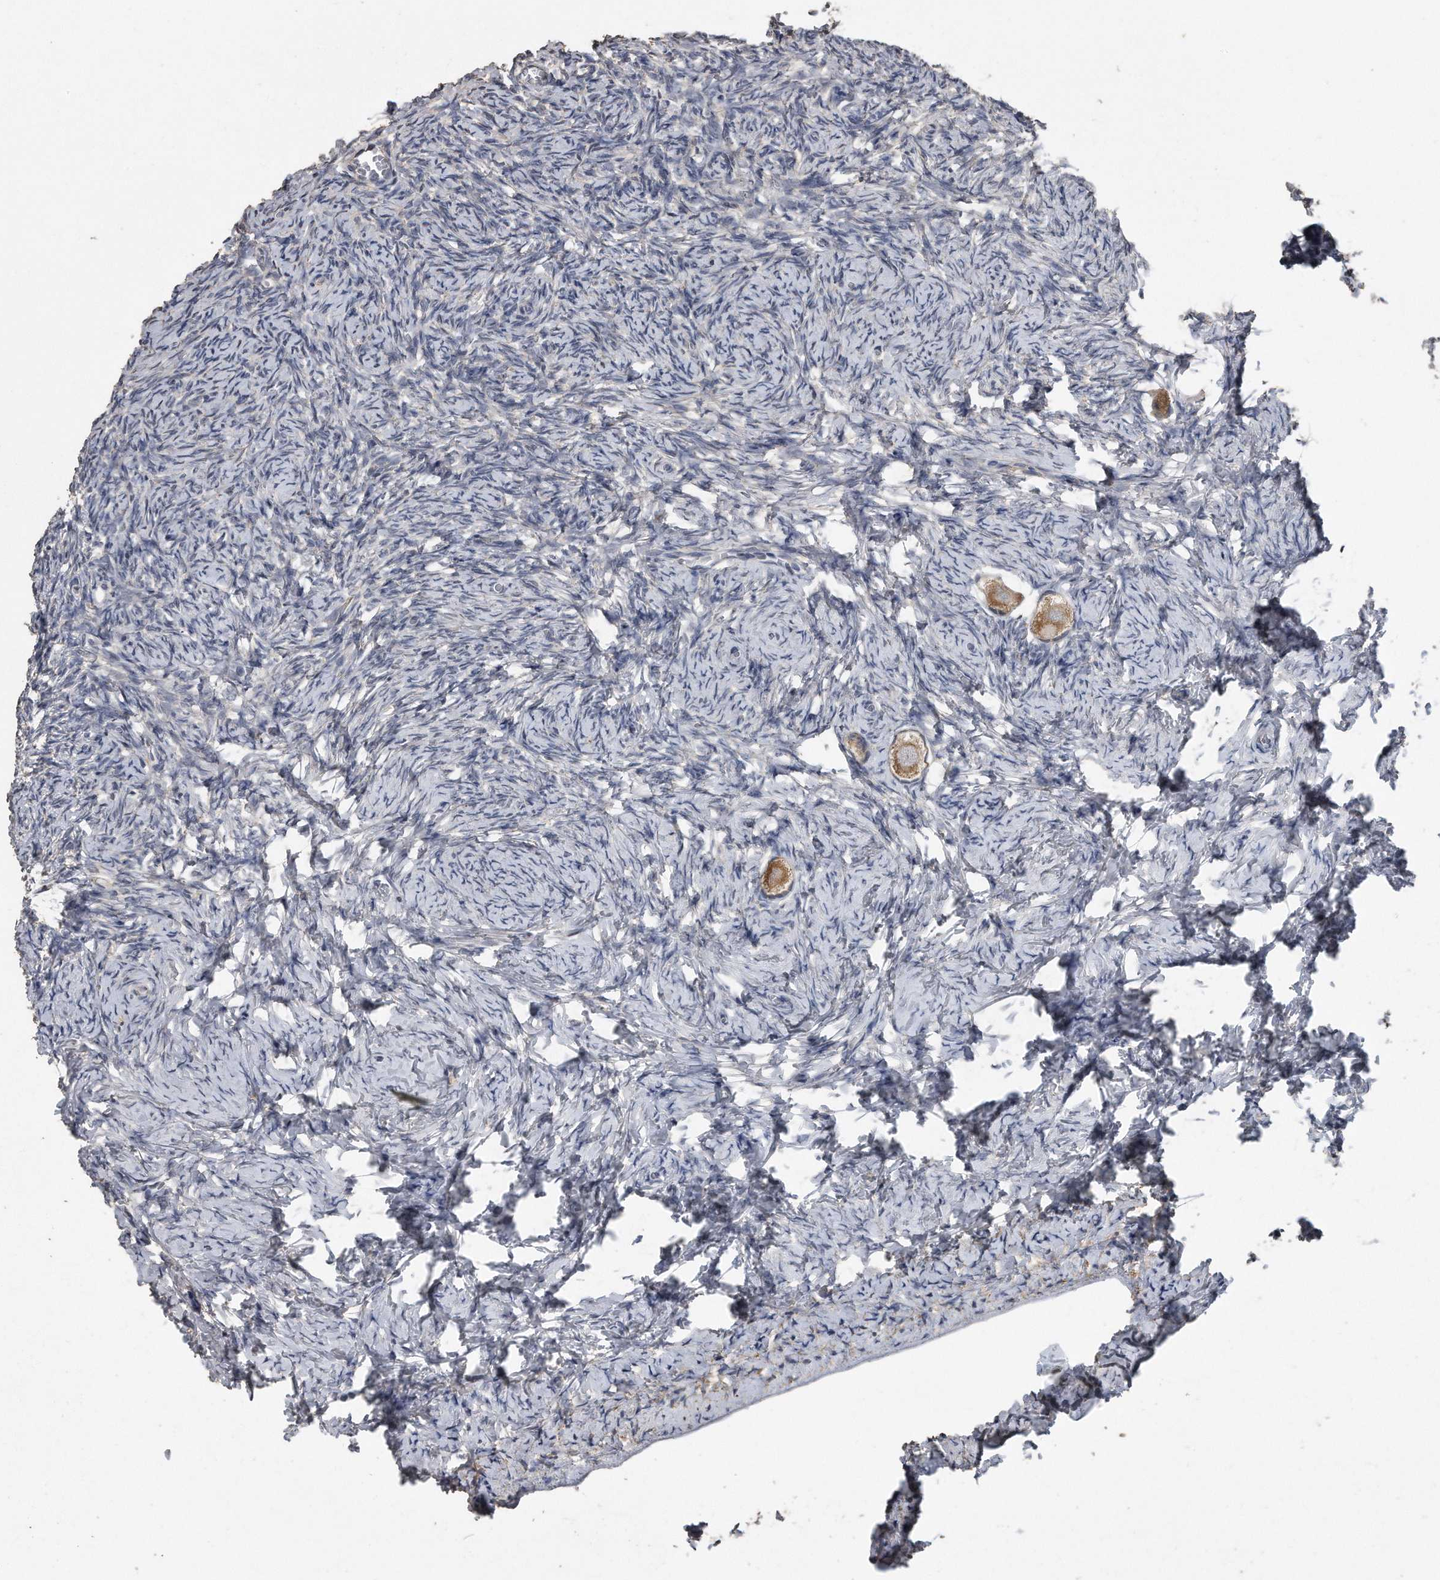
{"staining": {"intensity": "moderate", "quantity": ">75%", "location": "cytoplasmic/membranous"}, "tissue": "ovary", "cell_type": "Follicle cells", "image_type": "normal", "snomed": [{"axis": "morphology", "description": "Normal tissue, NOS"}, {"axis": "topography", "description": "Ovary"}], "caption": "Immunohistochemistry (IHC) histopathology image of unremarkable ovary: ovary stained using immunohistochemistry (IHC) exhibits medium levels of moderate protein expression localized specifically in the cytoplasmic/membranous of follicle cells, appearing as a cytoplasmic/membranous brown color.", "gene": "PCLO", "patient": {"sex": "female", "age": 27}}